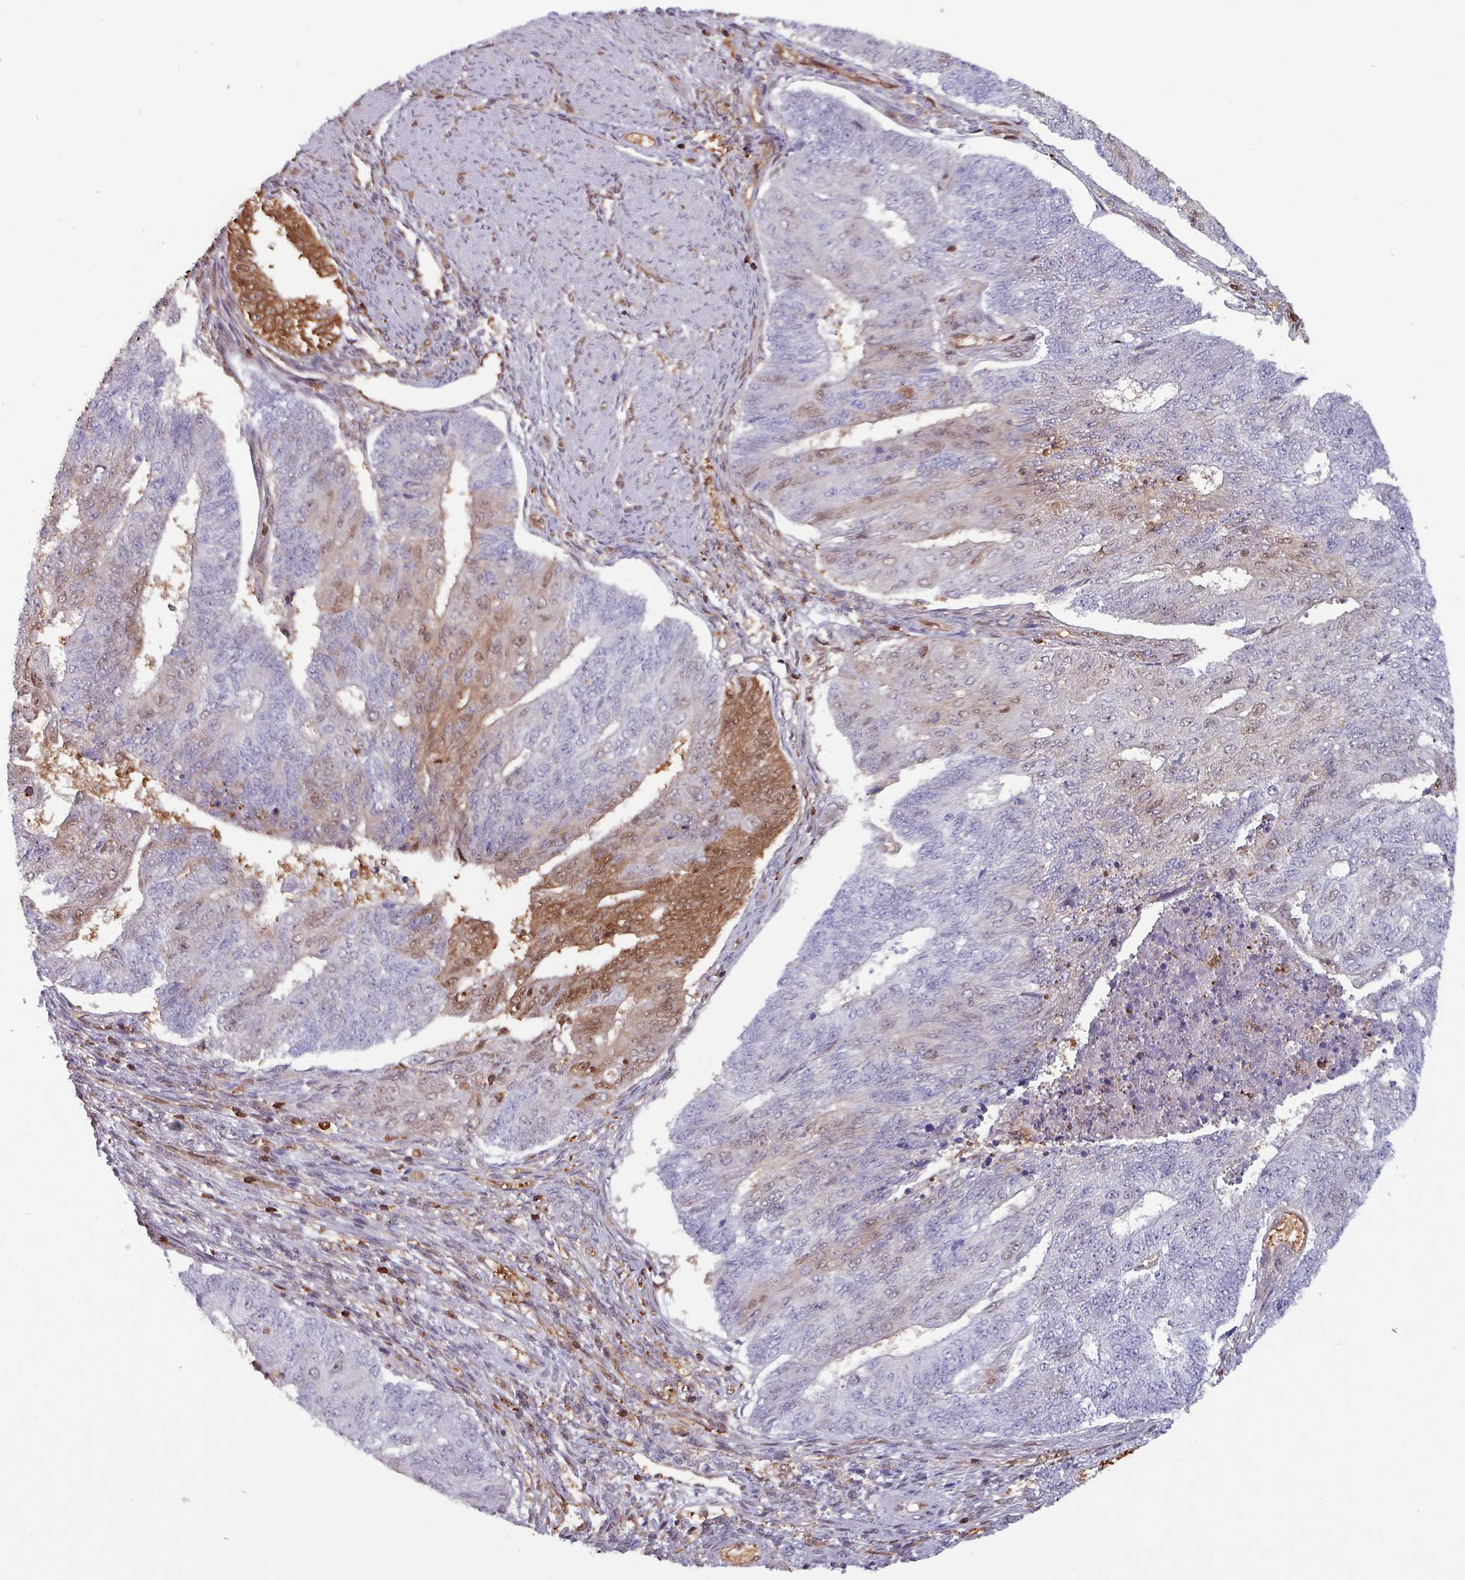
{"staining": {"intensity": "moderate", "quantity": "<25%", "location": "cytoplasmic/membranous,nuclear"}, "tissue": "endometrial cancer", "cell_type": "Tumor cells", "image_type": "cancer", "snomed": [{"axis": "morphology", "description": "Adenocarcinoma, NOS"}, {"axis": "topography", "description": "Endometrium"}], "caption": "A brown stain shows moderate cytoplasmic/membranous and nuclear staining of a protein in human endometrial cancer tumor cells.", "gene": "PSMB8", "patient": {"sex": "female", "age": 32}}